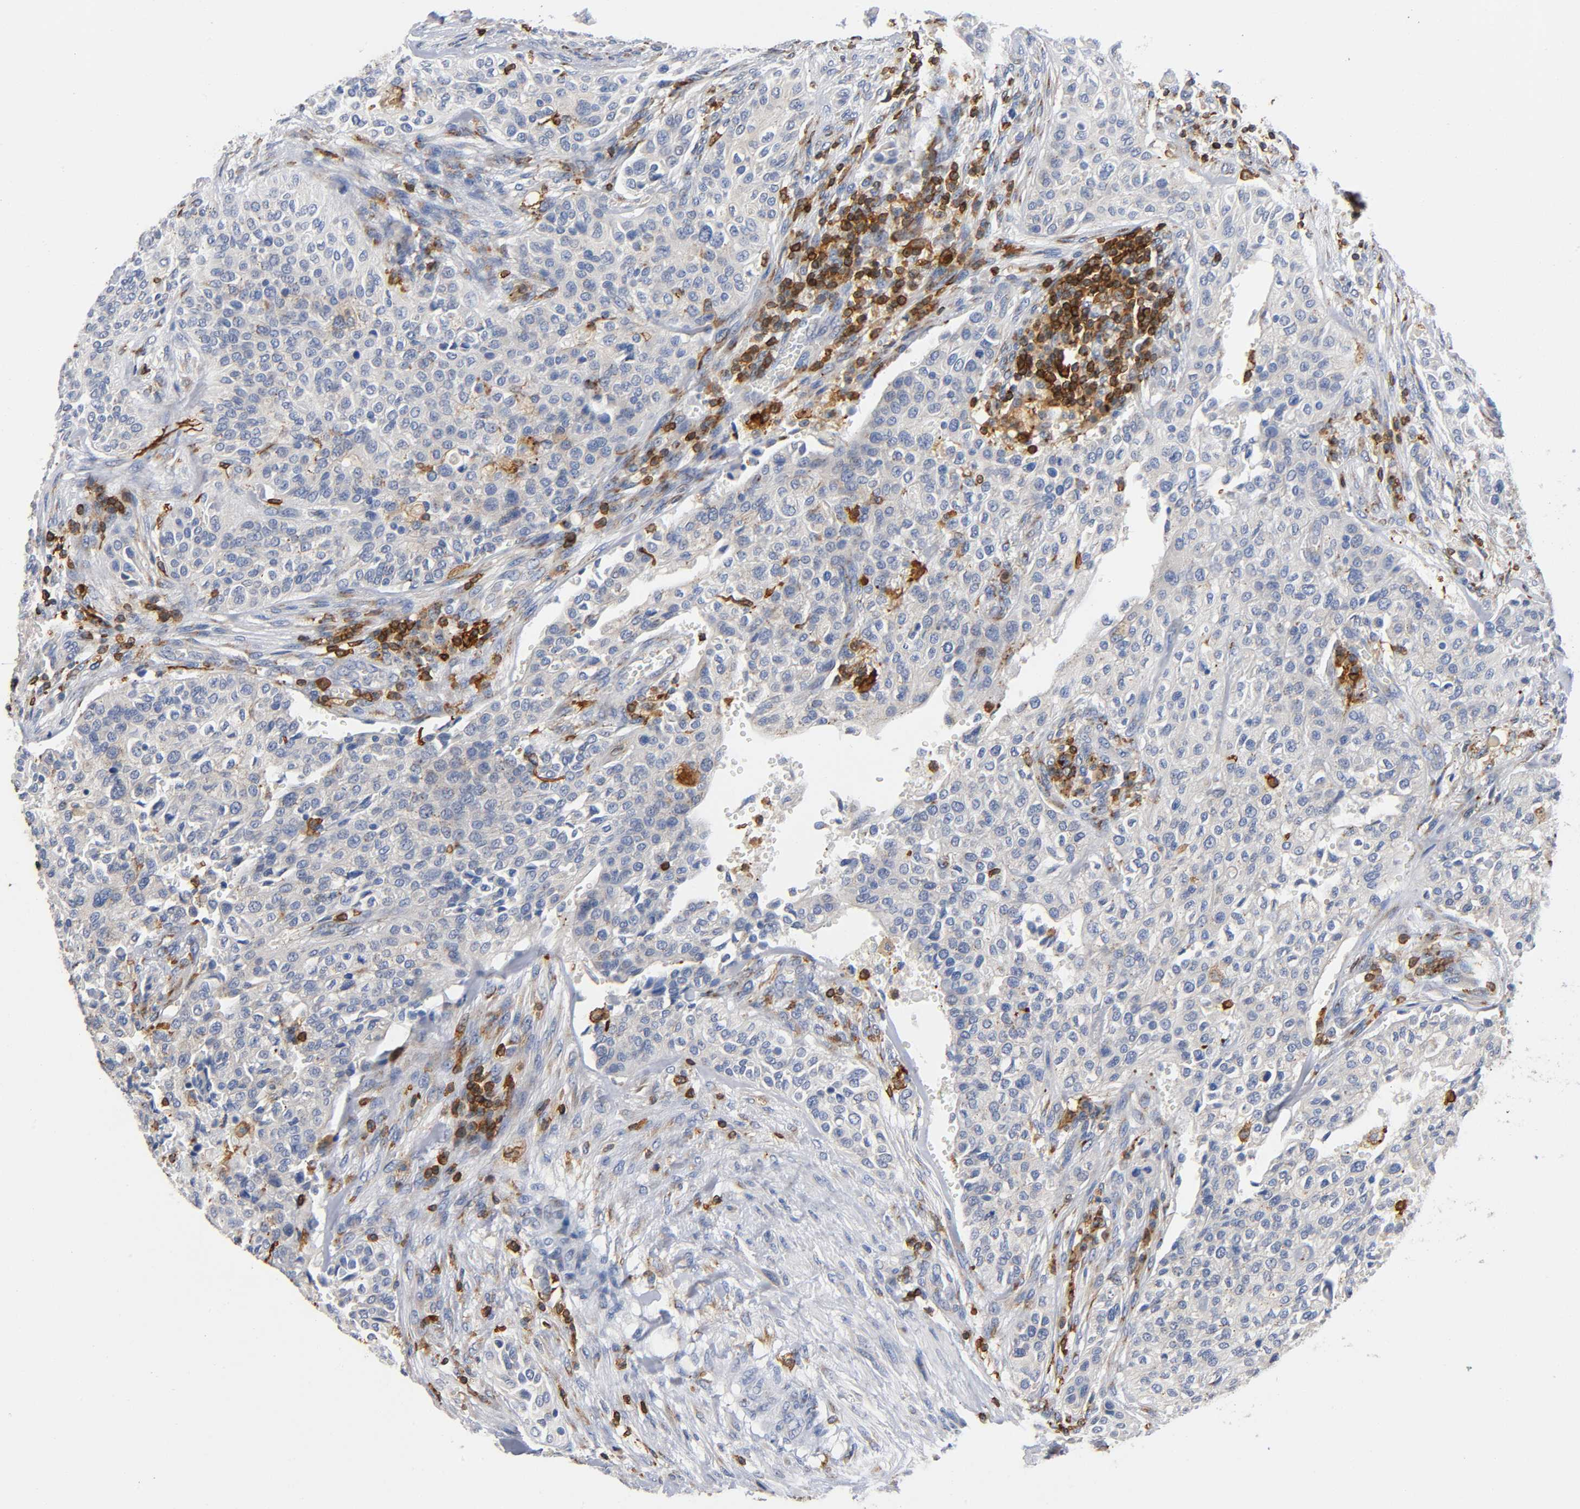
{"staining": {"intensity": "weak", "quantity": "<25%", "location": "cytoplasmic/membranous"}, "tissue": "urothelial cancer", "cell_type": "Tumor cells", "image_type": "cancer", "snomed": [{"axis": "morphology", "description": "Urothelial carcinoma, High grade"}, {"axis": "topography", "description": "Urinary bladder"}], "caption": "The photomicrograph demonstrates no staining of tumor cells in urothelial cancer.", "gene": "CAPN10", "patient": {"sex": "male", "age": 74}}